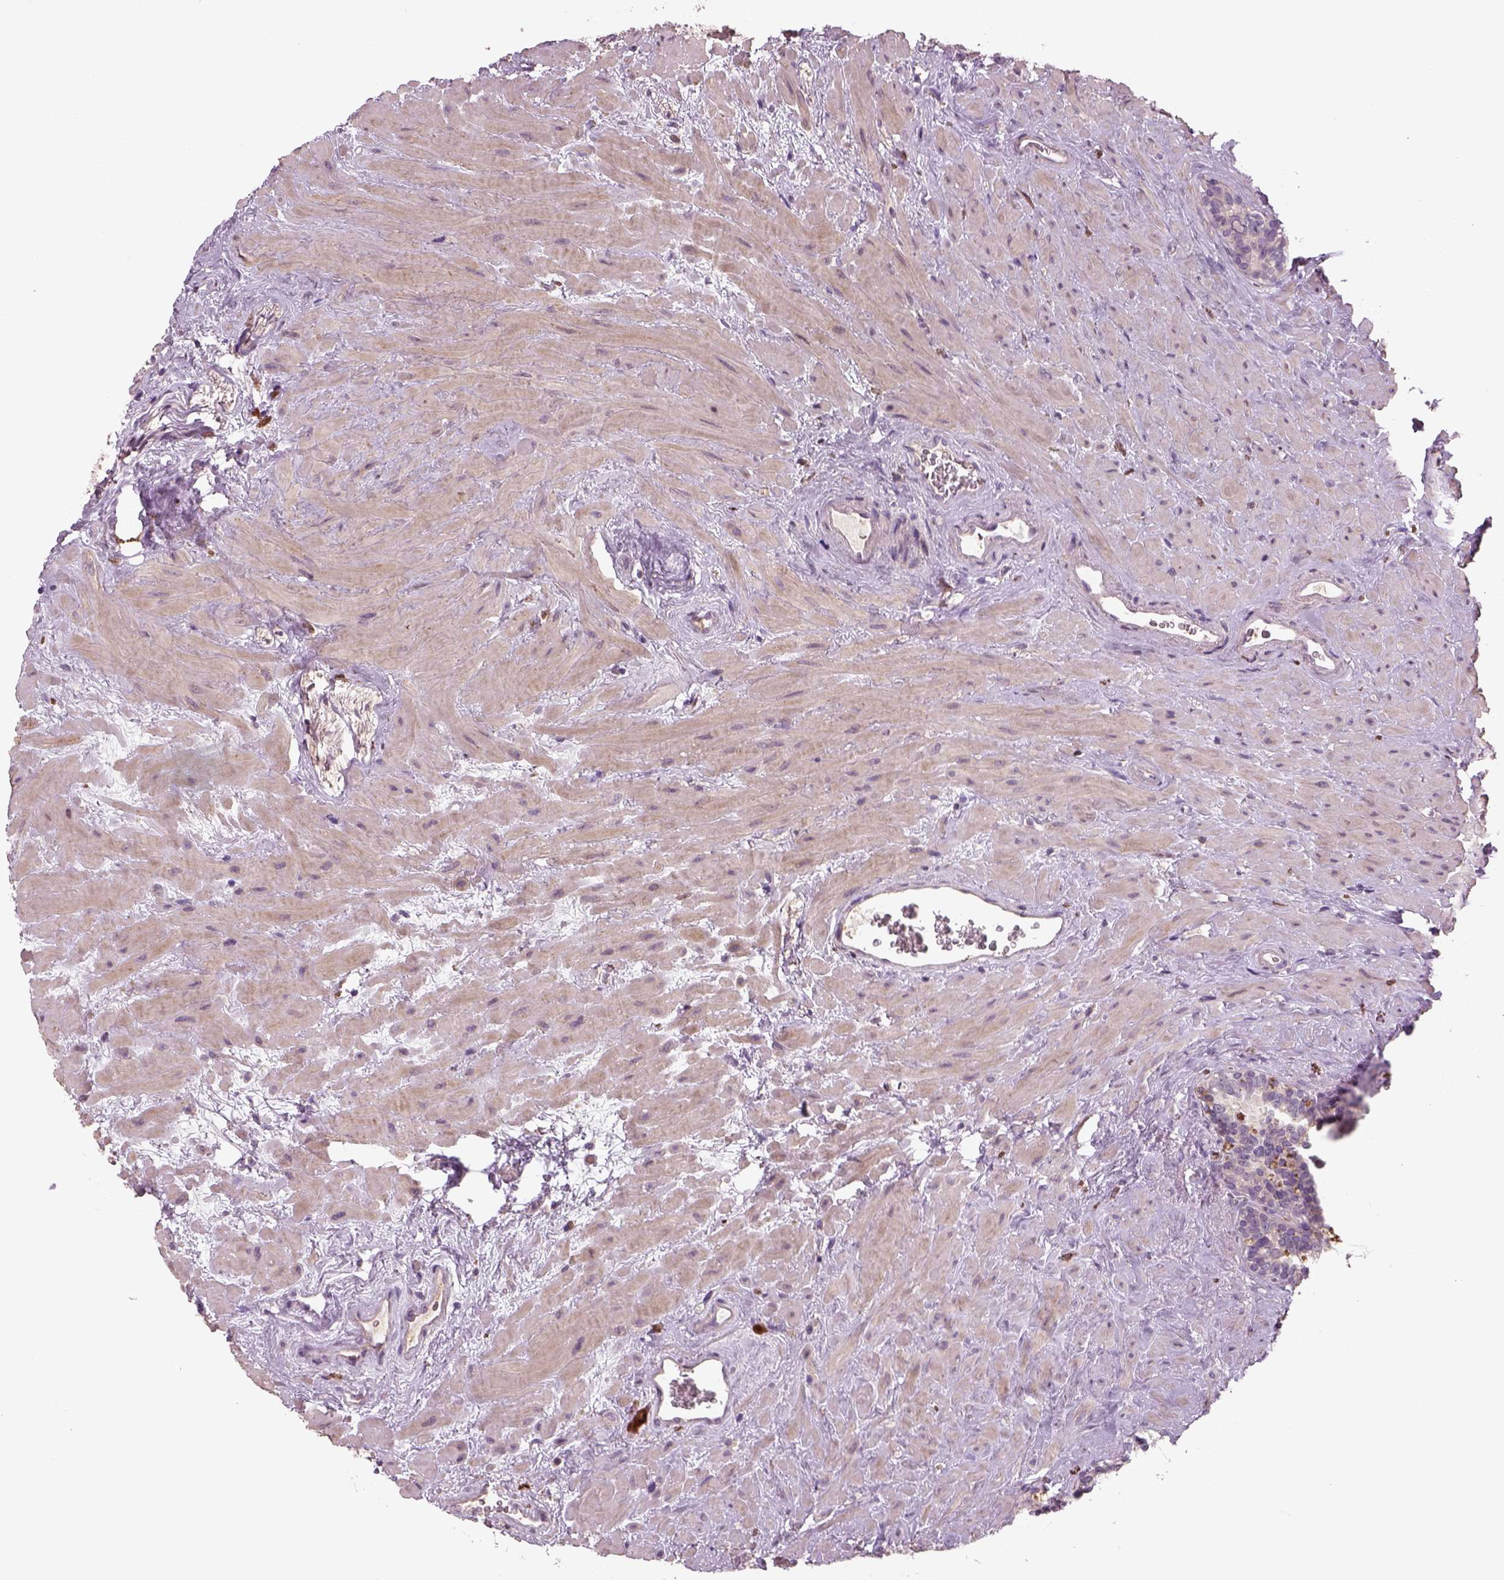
{"staining": {"intensity": "weak", "quantity": "<25%", "location": "cytoplasmic/membranous"}, "tissue": "seminal vesicle", "cell_type": "Glandular cells", "image_type": "normal", "snomed": [{"axis": "morphology", "description": "Normal tissue, NOS"}, {"axis": "topography", "description": "Seminal veicle"}], "caption": "The histopathology image displays no staining of glandular cells in normal seminal vesicle.", "gene": "GDNF", "patient": {"sex": "male", "age": 71}}